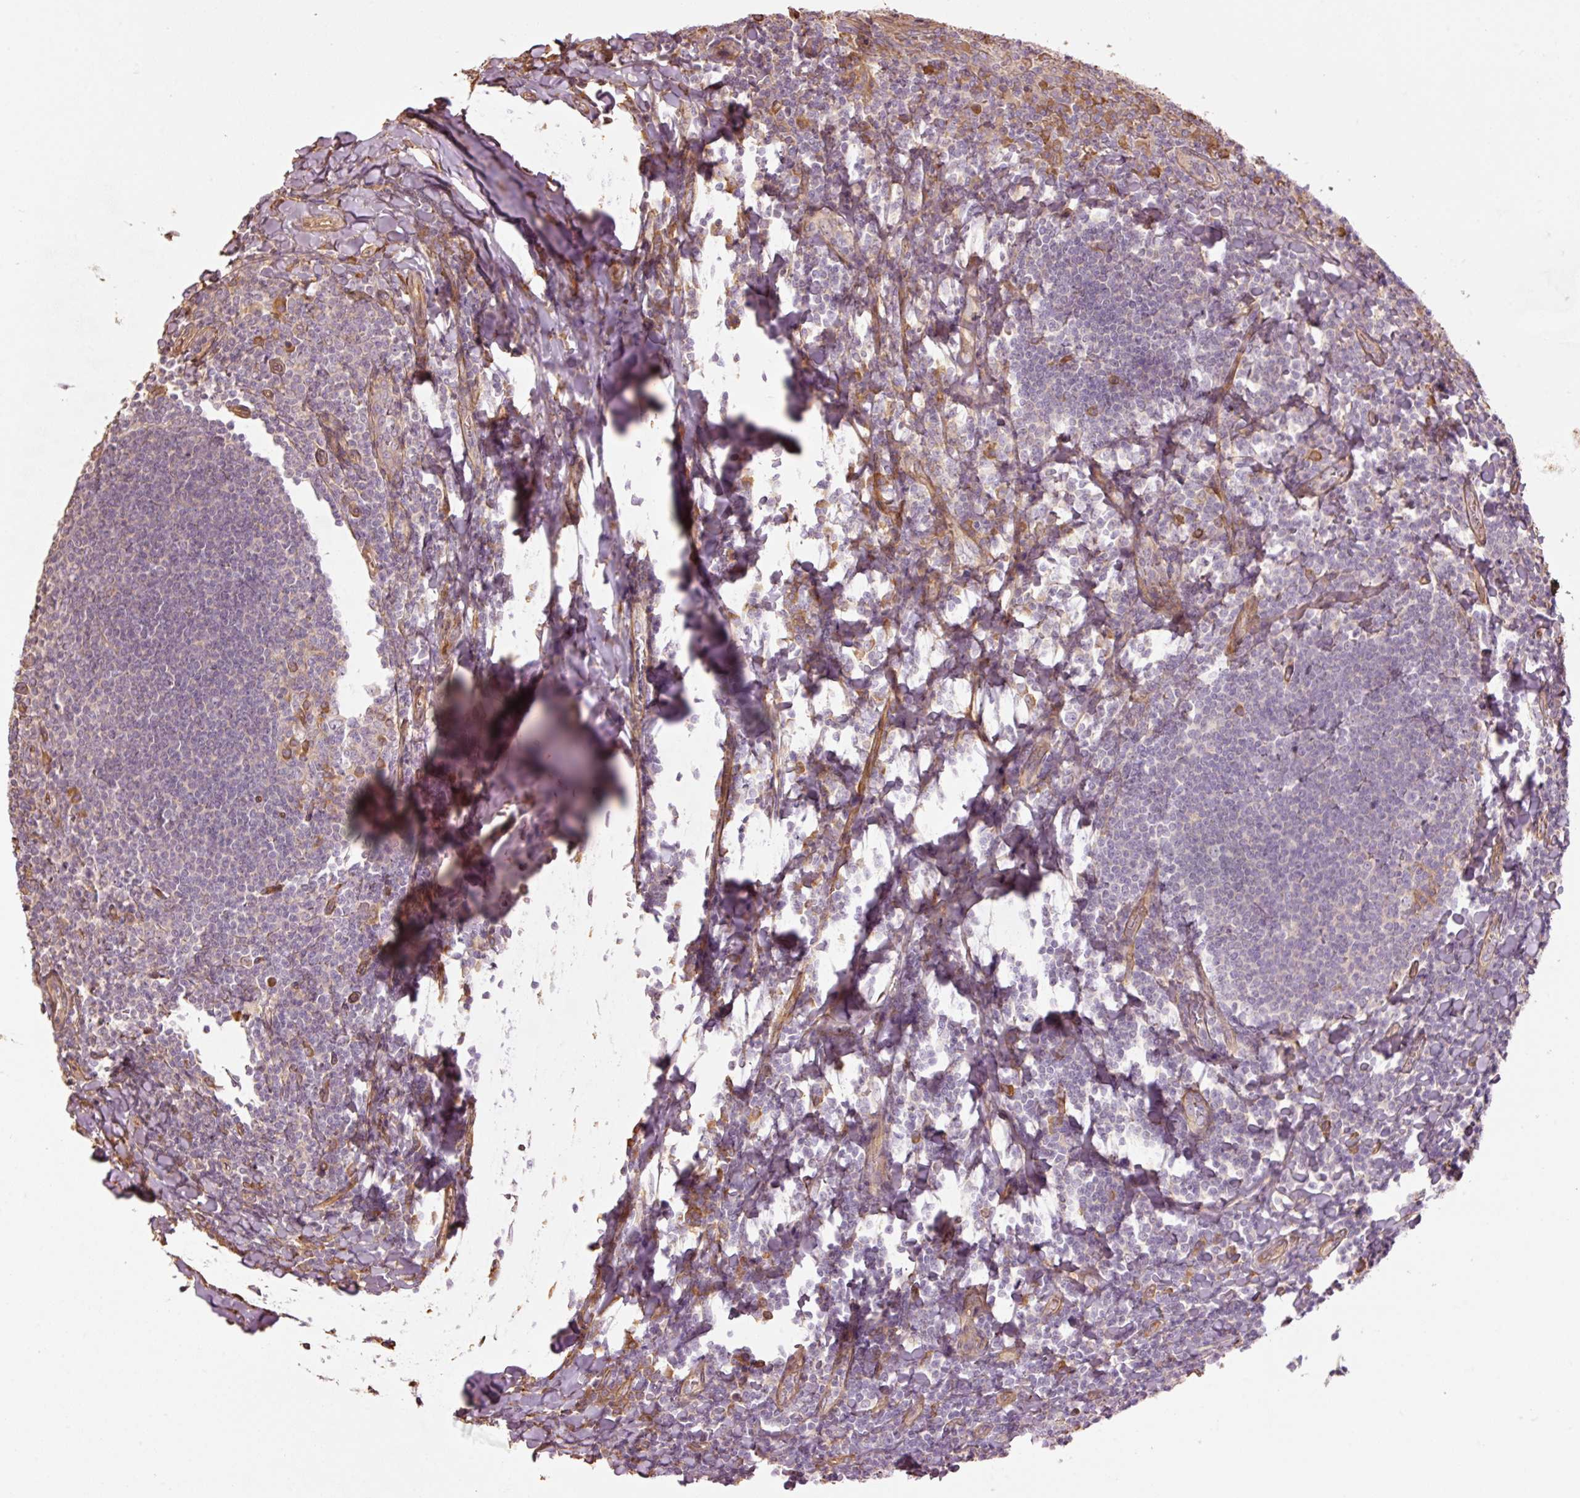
{"staining": {"intensity": "weak", "quantity": "<25%", "location": "cytoplasmic/membranous"}, "tissue": "tonsil", "cell_type": "Germinal center cells", "image_type": "normal", "snomed": [{"axis": "morphology", "description": "Normal tissue, NOS"}, {"axis": "topography", "description": "Tonsil"}], "caption": "There is no significant staining in germinal center cells of tonsil. (DAB immunohistochemistry (IHC) visualized using brightfield microscopy, high magnification).", "gene": "NID2", "patient": {"sex": "male", "age": 27}}